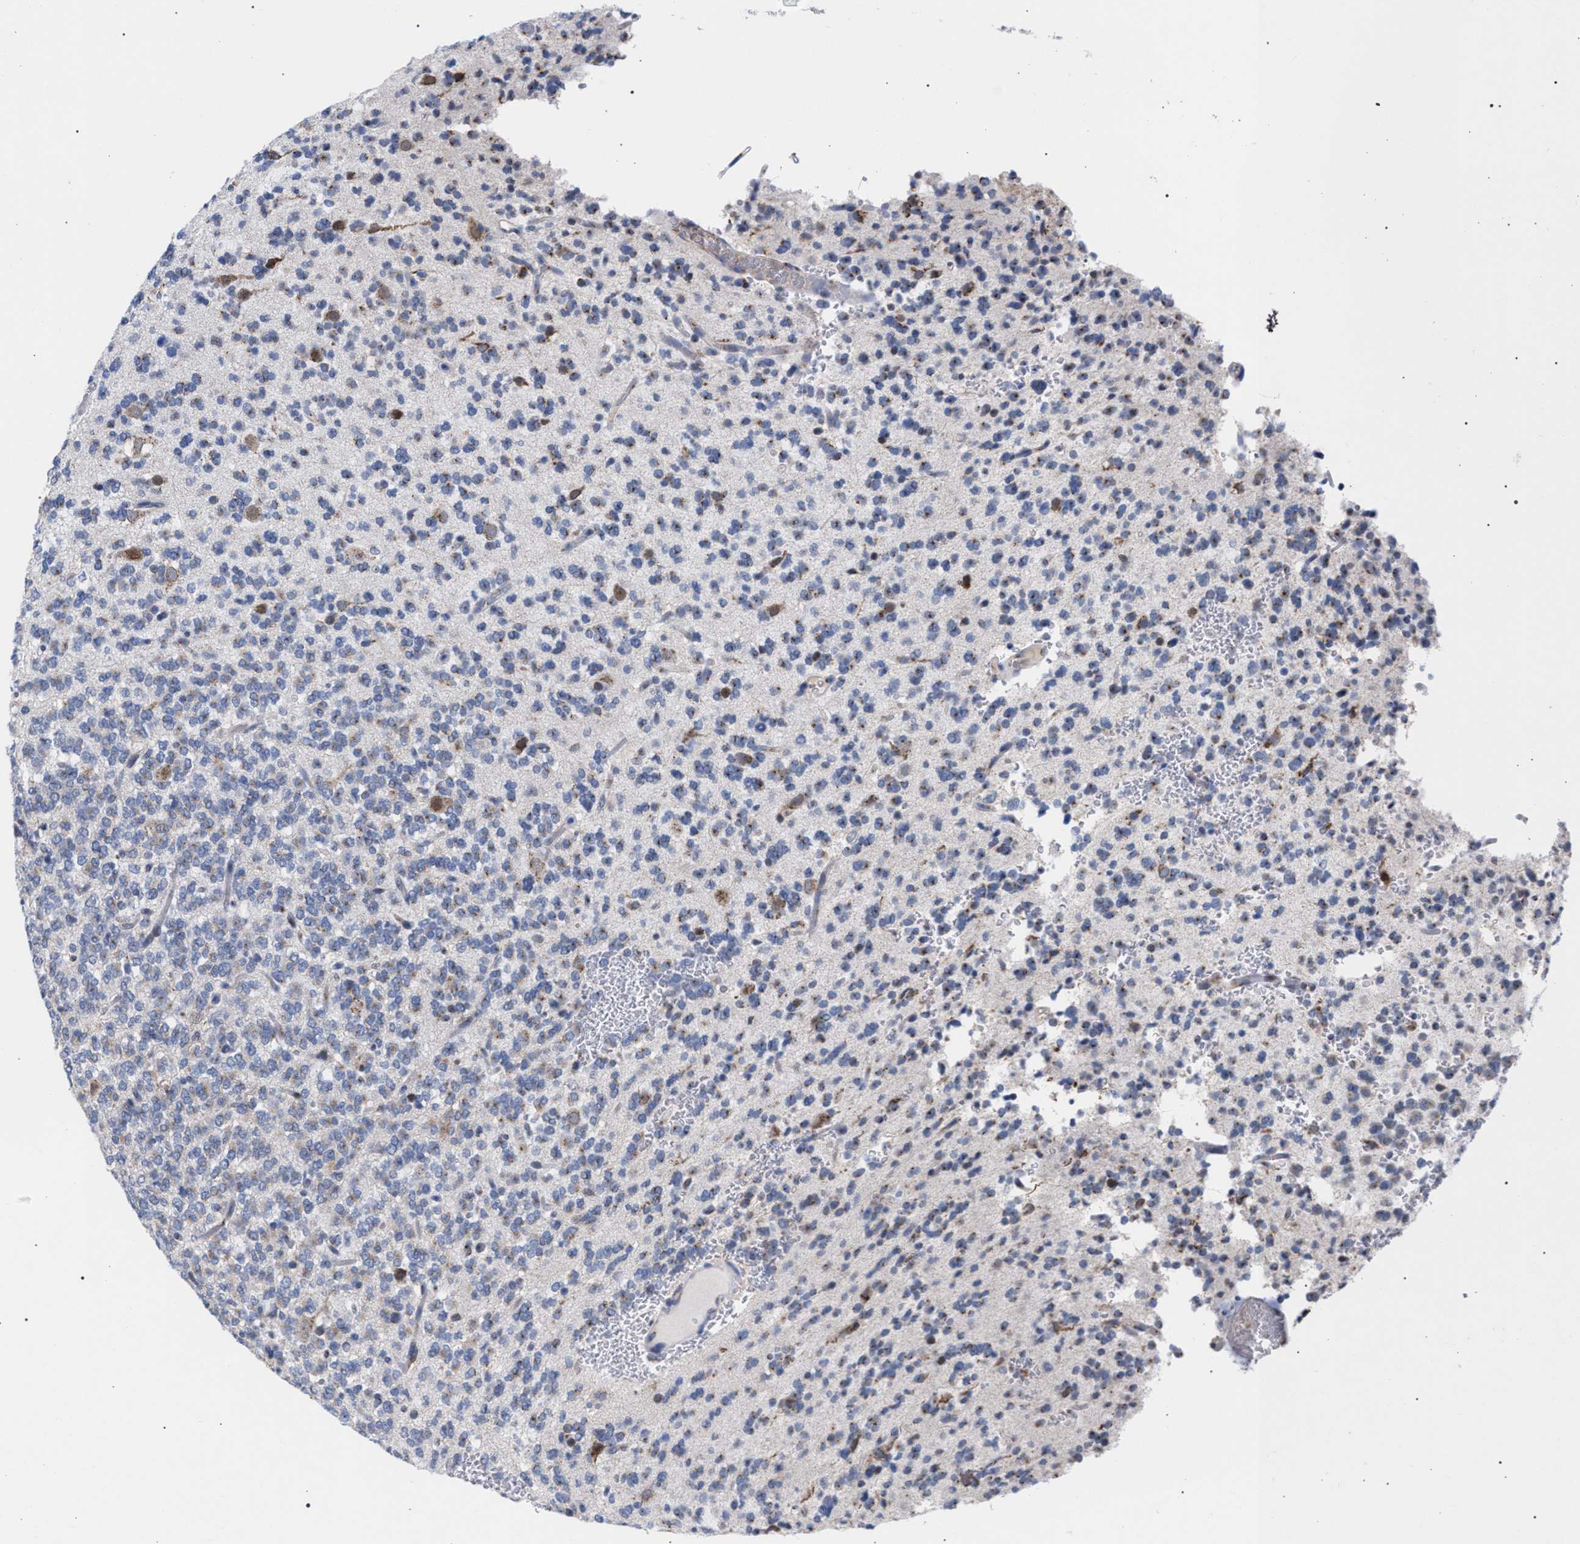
{"staining": {"intensity": "weak", "quantity": "<25%", "location": "cytoplasmic/membranous"}, "tissue": "glioma", "cell_type": "Tumor cells", "image_type": "cancer", "snomed": [{"axis": "morphology", "description": "Glioma, malignant, Low grade"}, {"axis": "topography", "description": "Brain"}], "caption": "Tumor cells are negative for brown protein staining in glioma. The staining was performed using DAB (3,3'-diaminobenzidine) to visualize the protein expression in brown, while the nuclei were stained in blue with hematoxylin (Magnification: 20x).", "gene": "GOLGA2", "patient": {"sex": "male", "age": 38}}